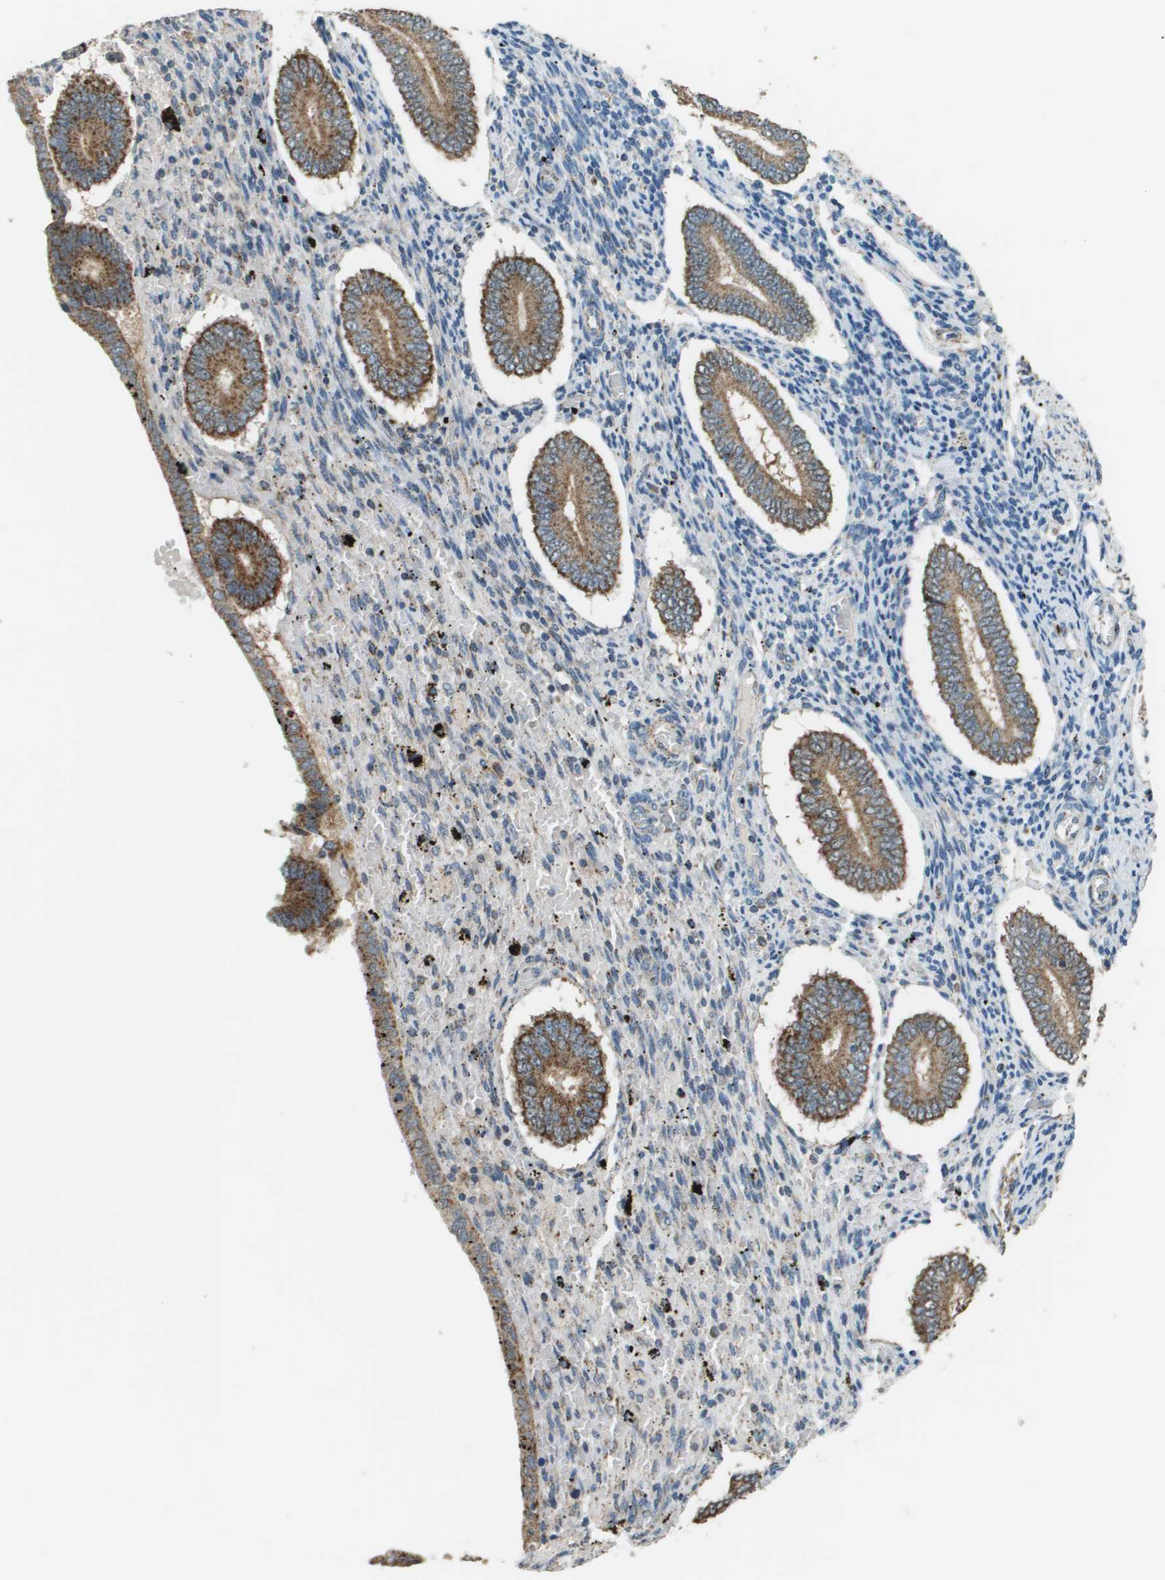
{"staining": {"intensity": "weak", "quantity": "<25%", "location": "cytoplasmic/membranous"}, "tissue": "endometrium", "cell_type": "Cells in endometrial stroma", "image_type": "normal", "snomed": [{"axis": "morphology", "description": "Normal tissue, NOS"}, {"axis": "topography", "description": "Endometrium"}], "caption": "The immunohistochemistry (IHC) histopathology image has no significant positivity in cells in endometrial stroma of endometrium. (Brightfield microscopy of DAB immunohistochemistry at high magnification).", "gene": "FH", "patient": {"sex": "female", "age": 42}}